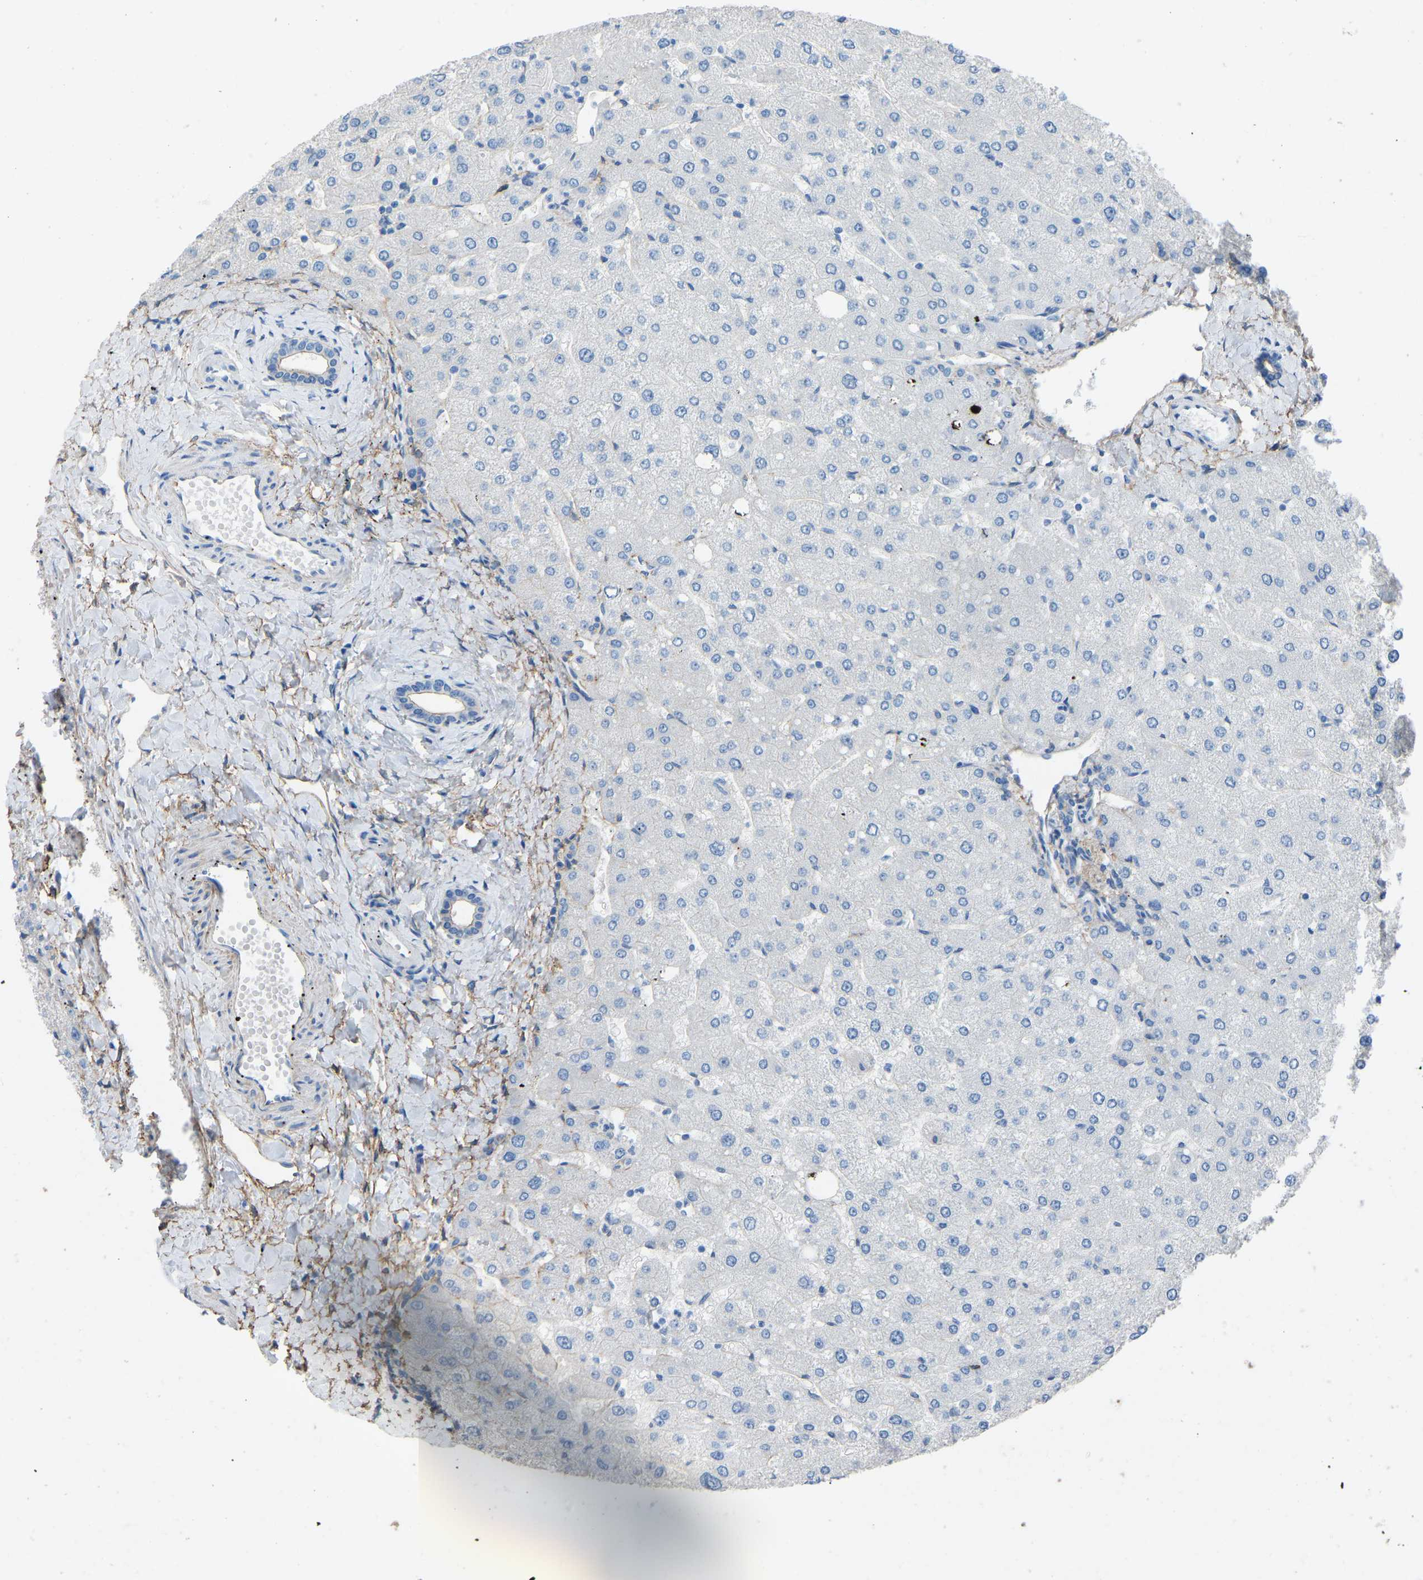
{"staining": {"intensity": "weak", "quantity": "25%-75%", "location": "cytoplasmic/membranous"}, "tissue": "liver", "cell_type": "Cholangiocytes", "image_type": "normal", "snomed": [{"axis": "morphology", "description": "Normal tissue, NOS"}, {"axis": "topography", "description": "Liver"}], "caption": "The immunohistochemical stain shows weak cytoplasmic/membranous expression in cholangiocytes of benign liver. Using DAB (3,3'-diaminobenzidine) (brown) and hematoxylin (blue) stains, captured at high magnification using brightfield microscopy.", "gene": "MYH10", "patient": {"sex": "male", "age": 55}}